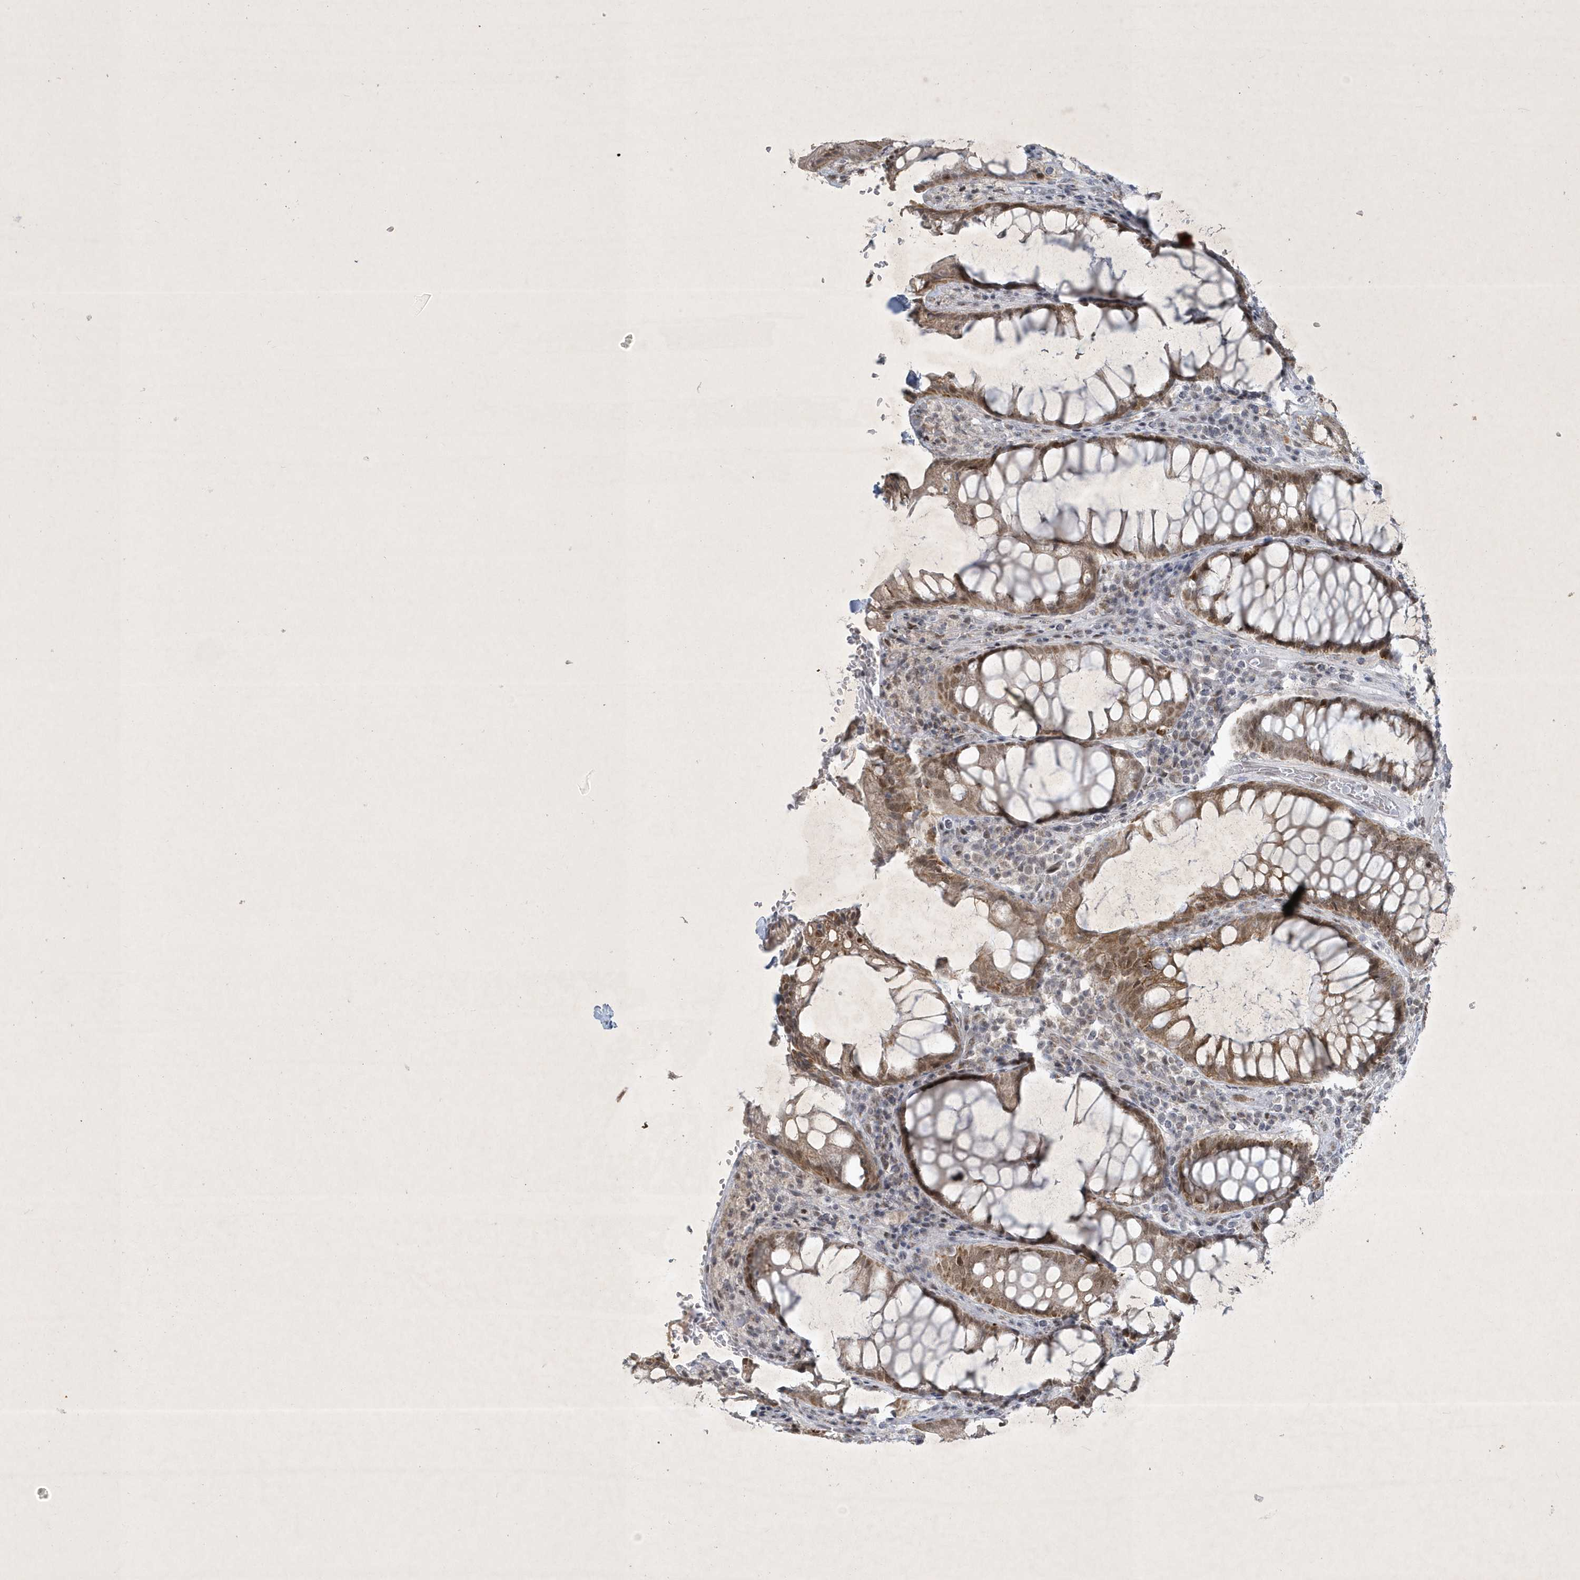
{"staining": {"intensity": "weak", "quantity": ">75%", "location": "cytoplasmic/membranous,nuclear"}, "tissue": "rectum", "cell_type": "Glandular cells", "image_type": "normal", "snomed": [{"axis": "morphology", "description": "Normal tissue, NOS"}, {"axis": "topography", "description": "Rectum"}], "caption": "IHC of benign human rectum exhibits low levels of weak cytoplasmic/membranous,nuclear staining in about >75% of glandular cells.", "gene": "ZBTB9", "patient": {"sex": "male", "age": 64}}